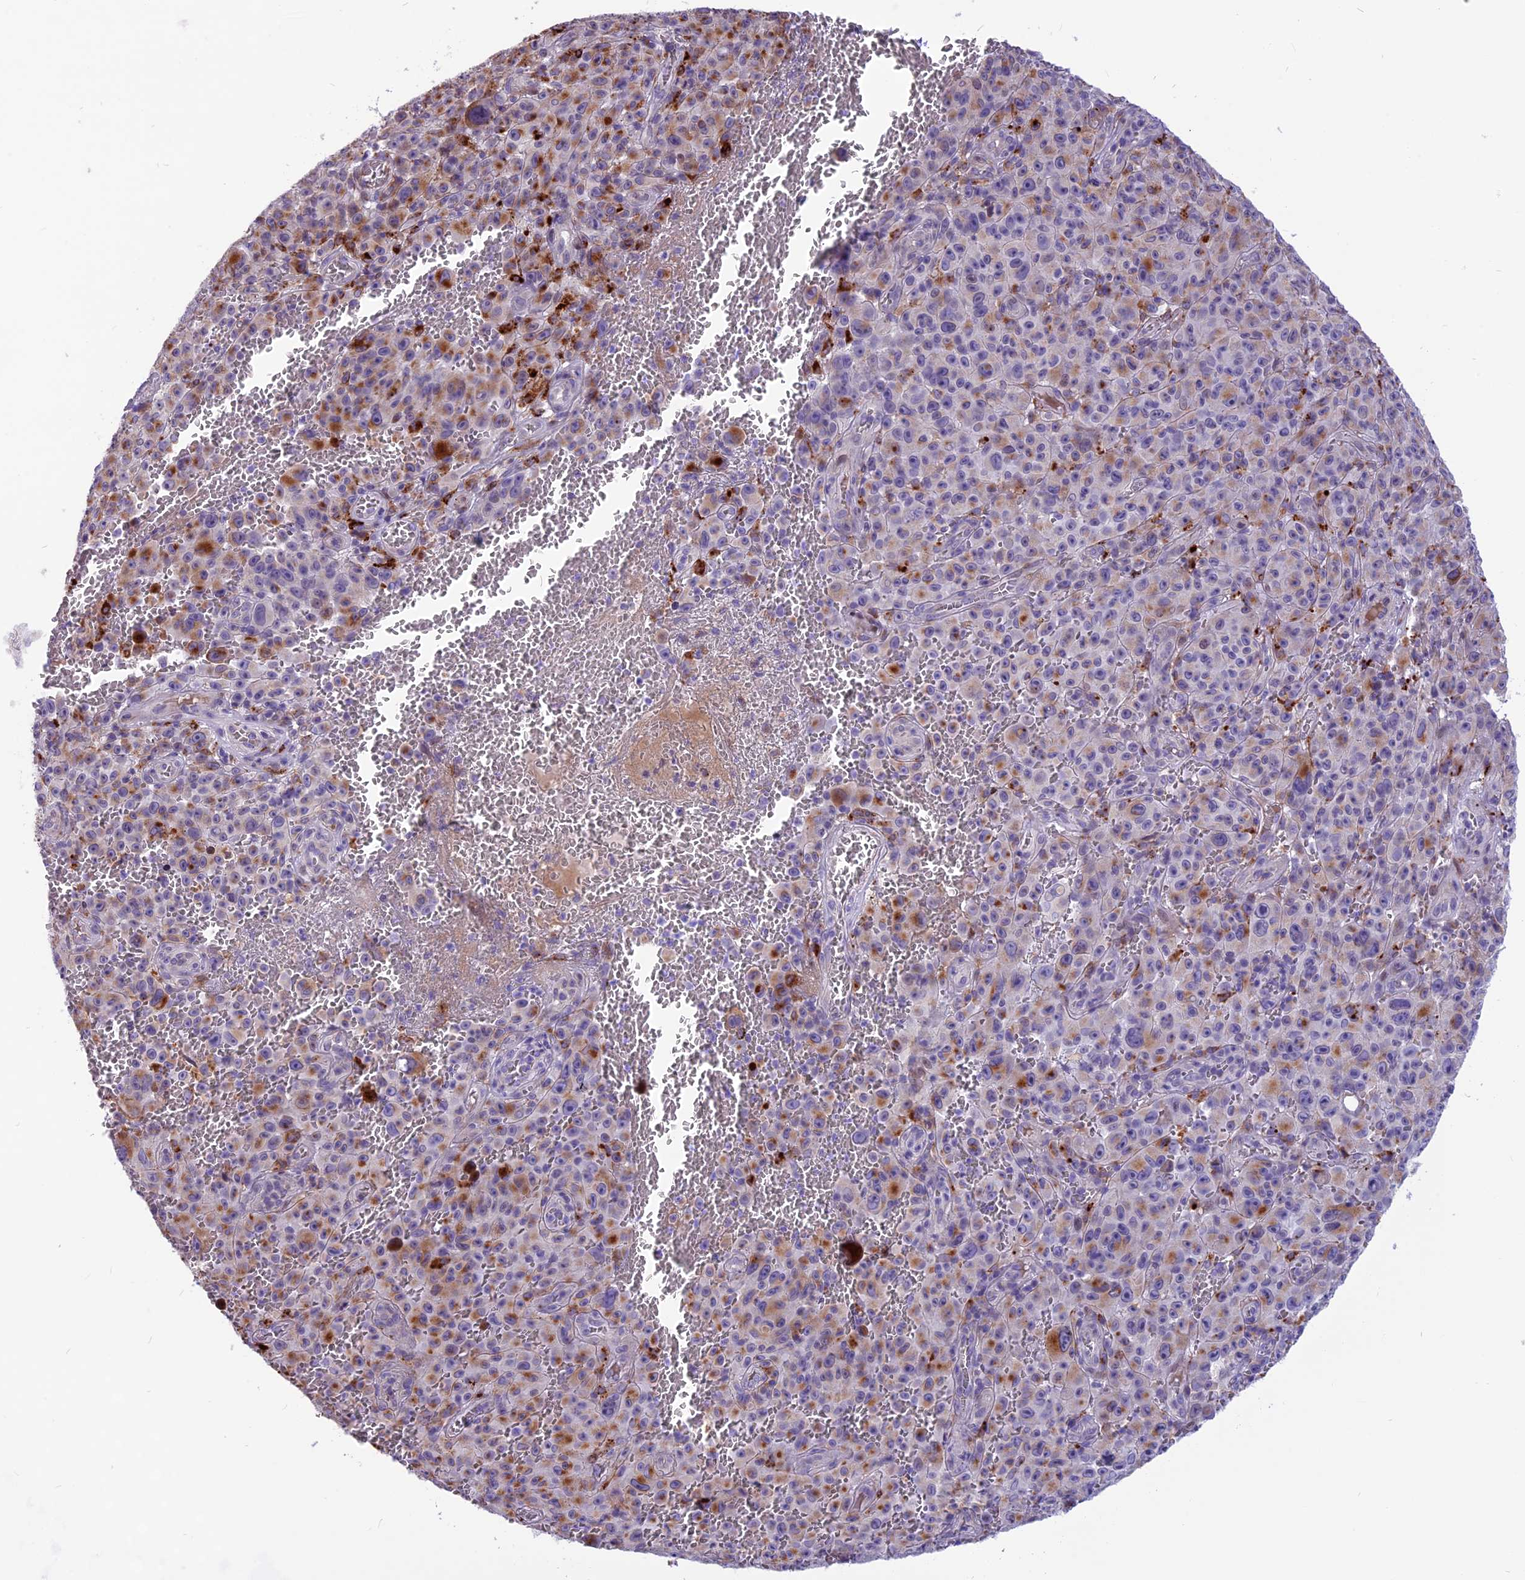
{"staining": {"intensity": "moderate", "quantity": ">75%", "location": "cytoplasmic/membranous"}, "tissue": "melanoma", "cell_type": "Tumor cells", "image_type": "cancer", "snomed": [{"axis": "morphology", "description": "Malignant melanoma, NOS"}, {"axis": "topography", "description": "Skin"}], "caption": "A photomicrograph of human malignant melanoma stained for a protein demonstrates moderate cytoplasmic/membranous brown staining in tumor cells.", "gene": "THRSP", "patient": {"sex": "female", "age": 82}}